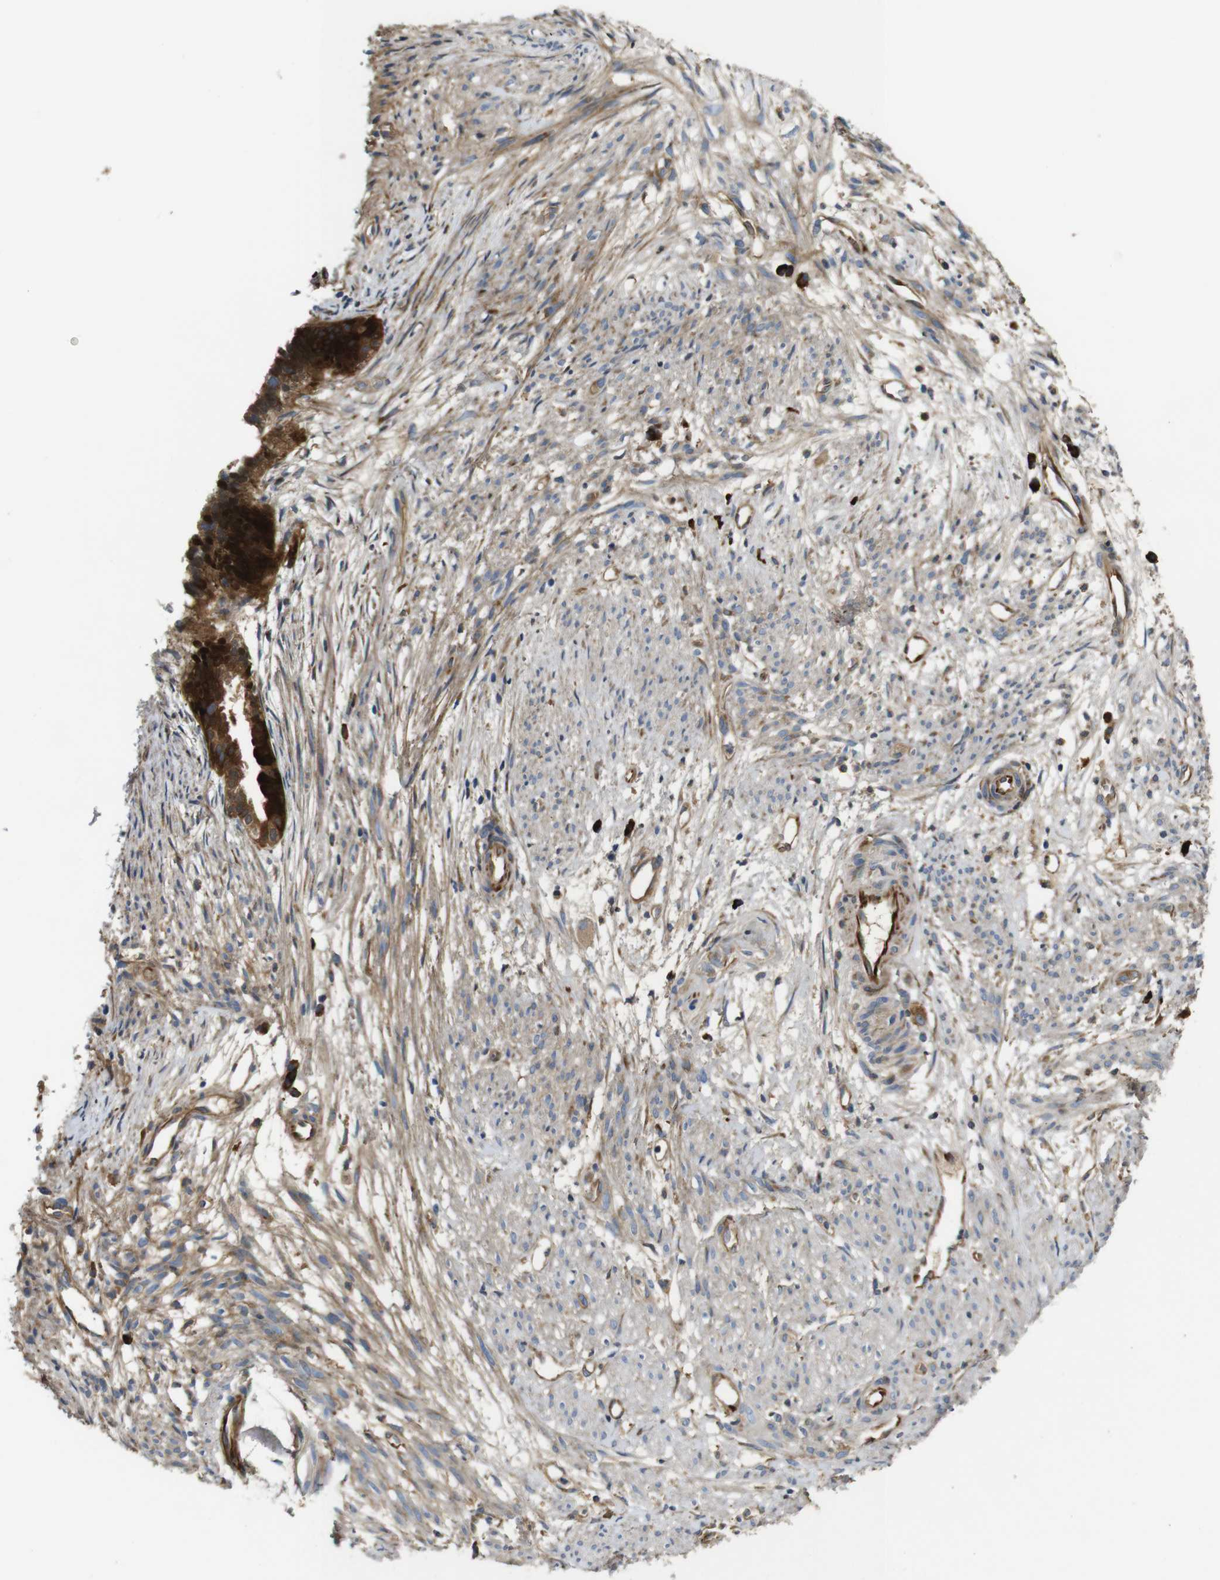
{"staining": {"intensity": "strong", "quantity": ">75%", "location": "cytoplasmic/membranous"}, "tissue": "cervical cancer", "cell_type": "Tumor cells", "image_type": "cancer", "snomed": [{"axis": "morphology", "description": "Normal tissue, NOS"}, {"axis": "morphology", "description": "Adenocarcinoma, NOS"}, {"axis": "topography", "description": "Cervix"}, {"axis": "topography", "description": "Endometrium"}], "caption": "Human adenocarcinoma (cervical) stained with a protein marker demonstrates strong staining in tumor cells.", "gene": "UBE2G2", "patient": {"sex": "female", "age": 86}}